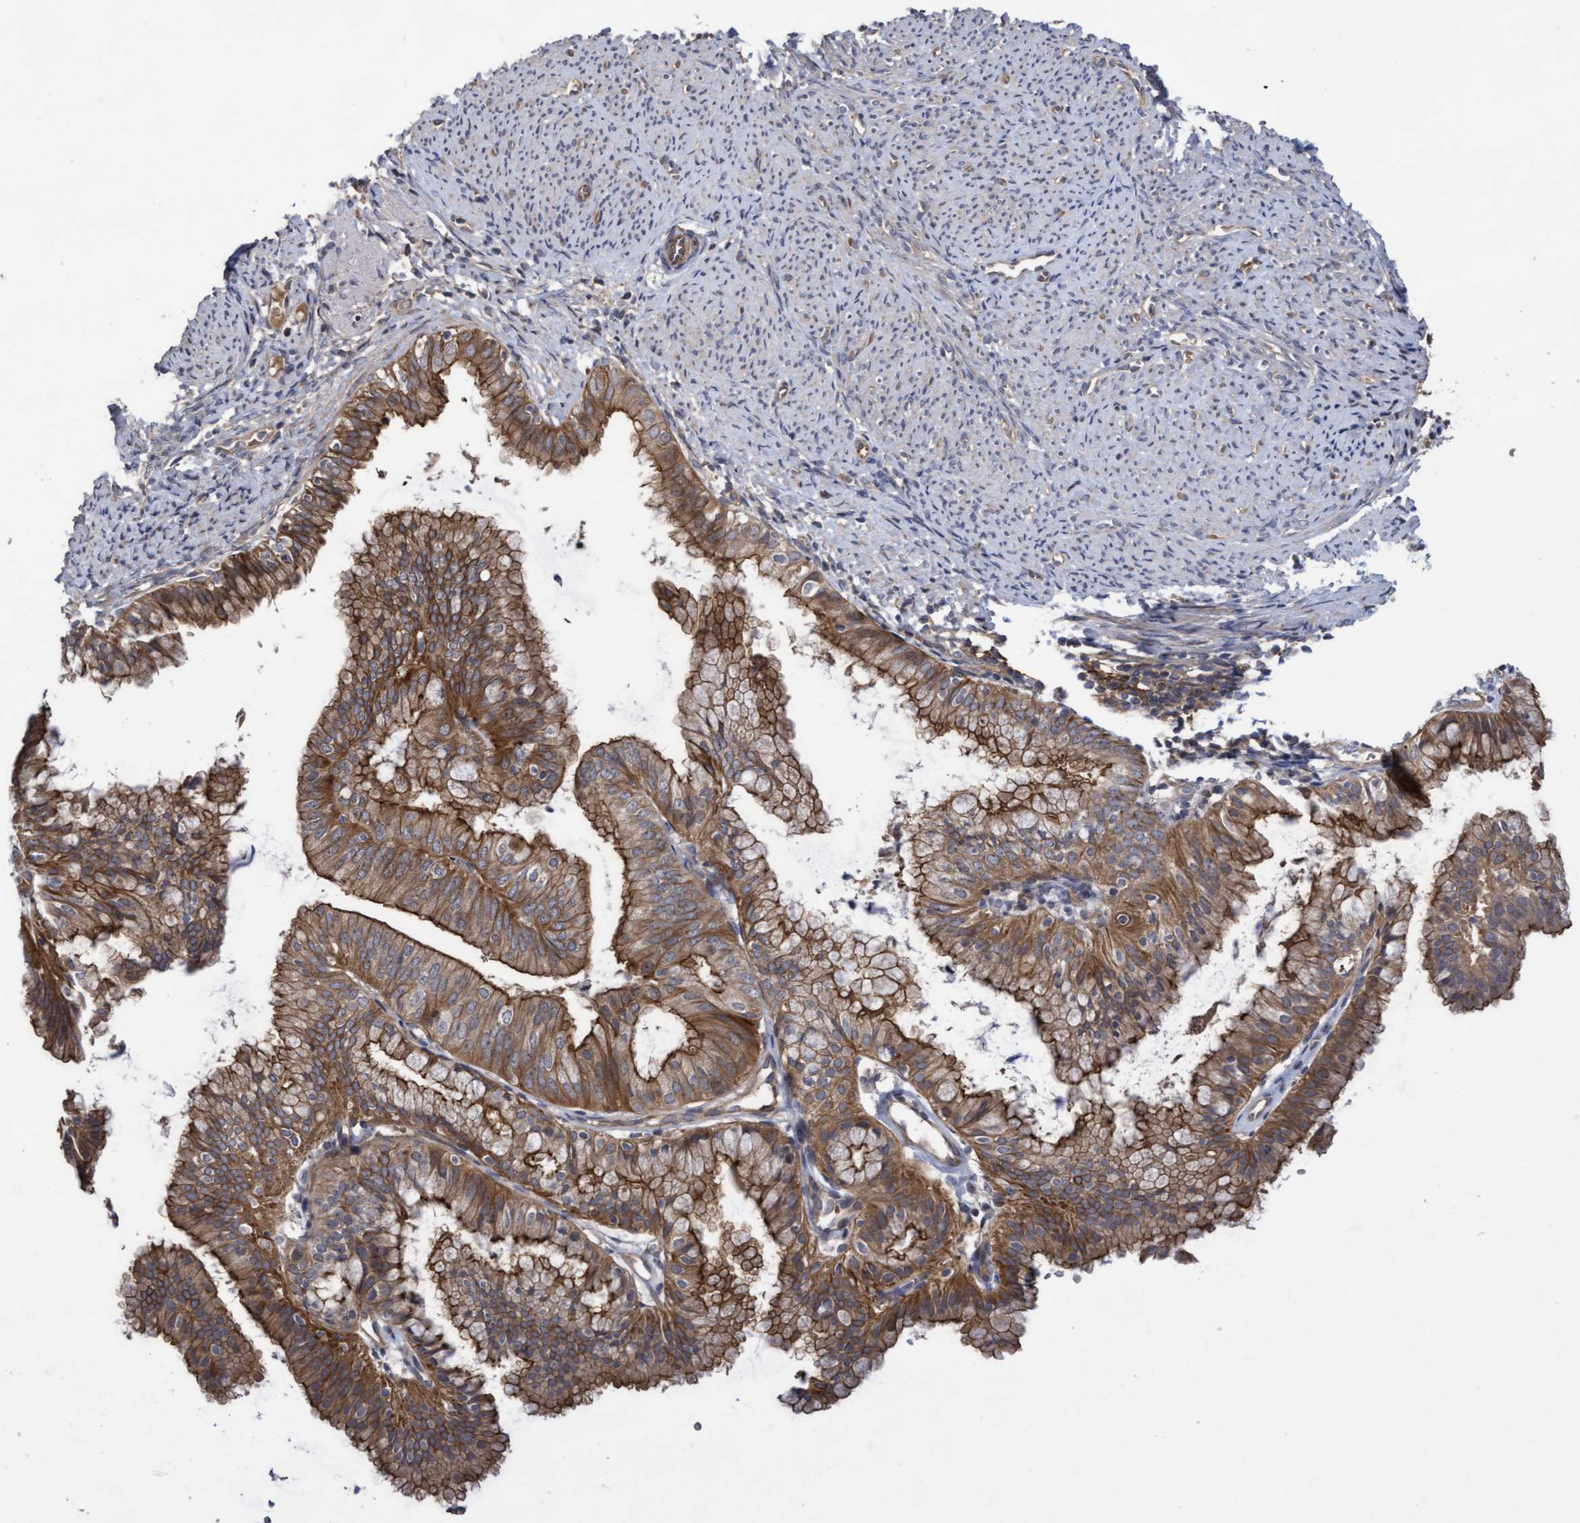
{"staining": {"intensity": "moderate", "quantity": ">75%", "location": "cytoplasmic/membranous"}, "tissue": "endometrial cancer", "cell_type": "Tumor cells", "image_type": "cancer", "snomed": [{"axis": "morphology", "description": "Adenocarcinoma, NOS"}, {"axis": "topography", "description": "Endometrium"}], "caption": "A brown stain labels moderate cytoplasmic/membranous staining of a protein in adenocarcinoma (endometrial) tumor cells.", "gene": "COBL", "patient": {"sex": "female", "age": 63}}